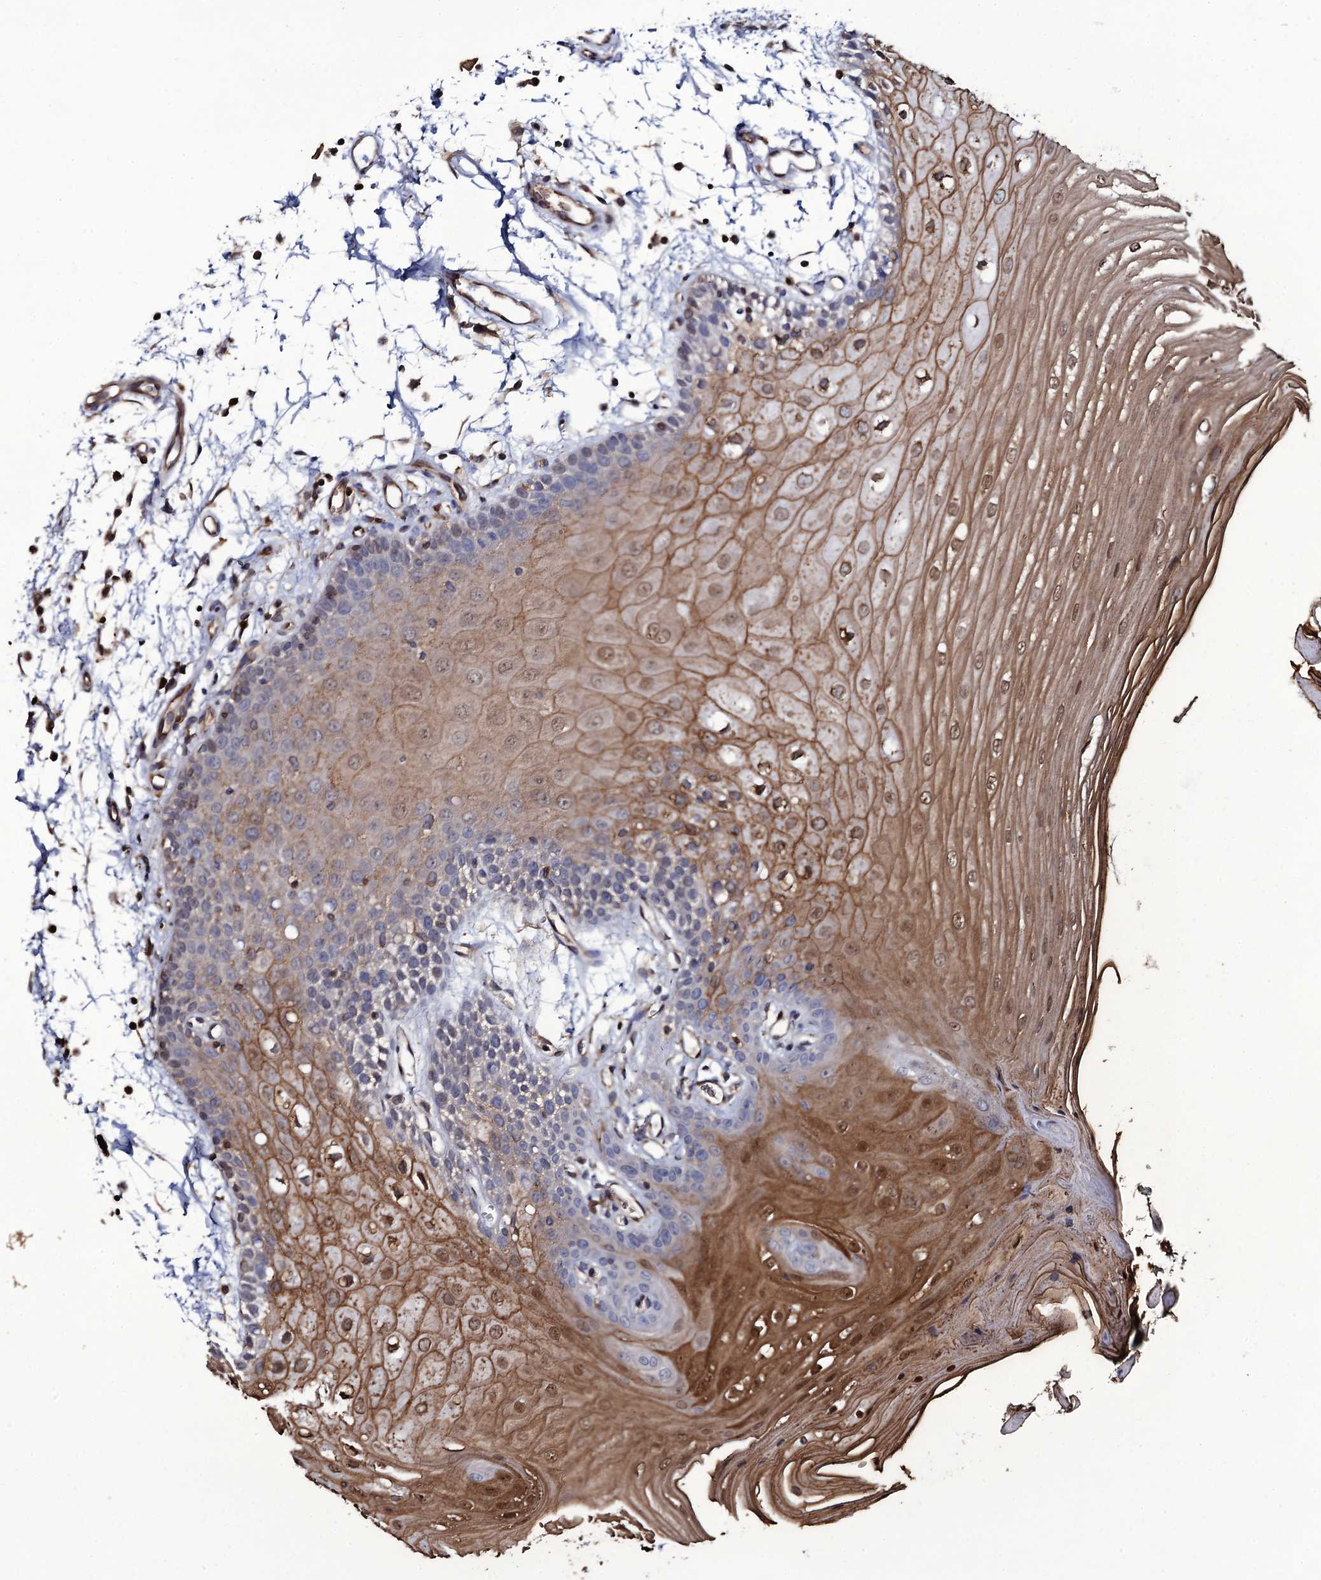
{"staining": {"intensity": "moderate", "quantity": "25%-75%", "location": "cytoplasmic/membranous,nuclear"}, "tissue": "oral mucosa", "cell_type": "Squamous epithelial cells", "image_type": "normal", "snomed": [{"axis": "morphology", "description": "Normal tissue, NOS"}, {"axis": "topography", "description": "Oral tissue"}, {"axis": "topography", "description": "Tounge, NOS"}], "caption": "A brown stain shows moderate cytoplasmic/membranous,nuclear expression of a protein in squamous epithelial cells of normal human oral mucosa. The staining was performed using DAB, with brown indicating positive protein expression. Nuclei are stained blue with hematoxylin.", "gene": "TTC23", "patient": {"sex": "female", "age": 73}}